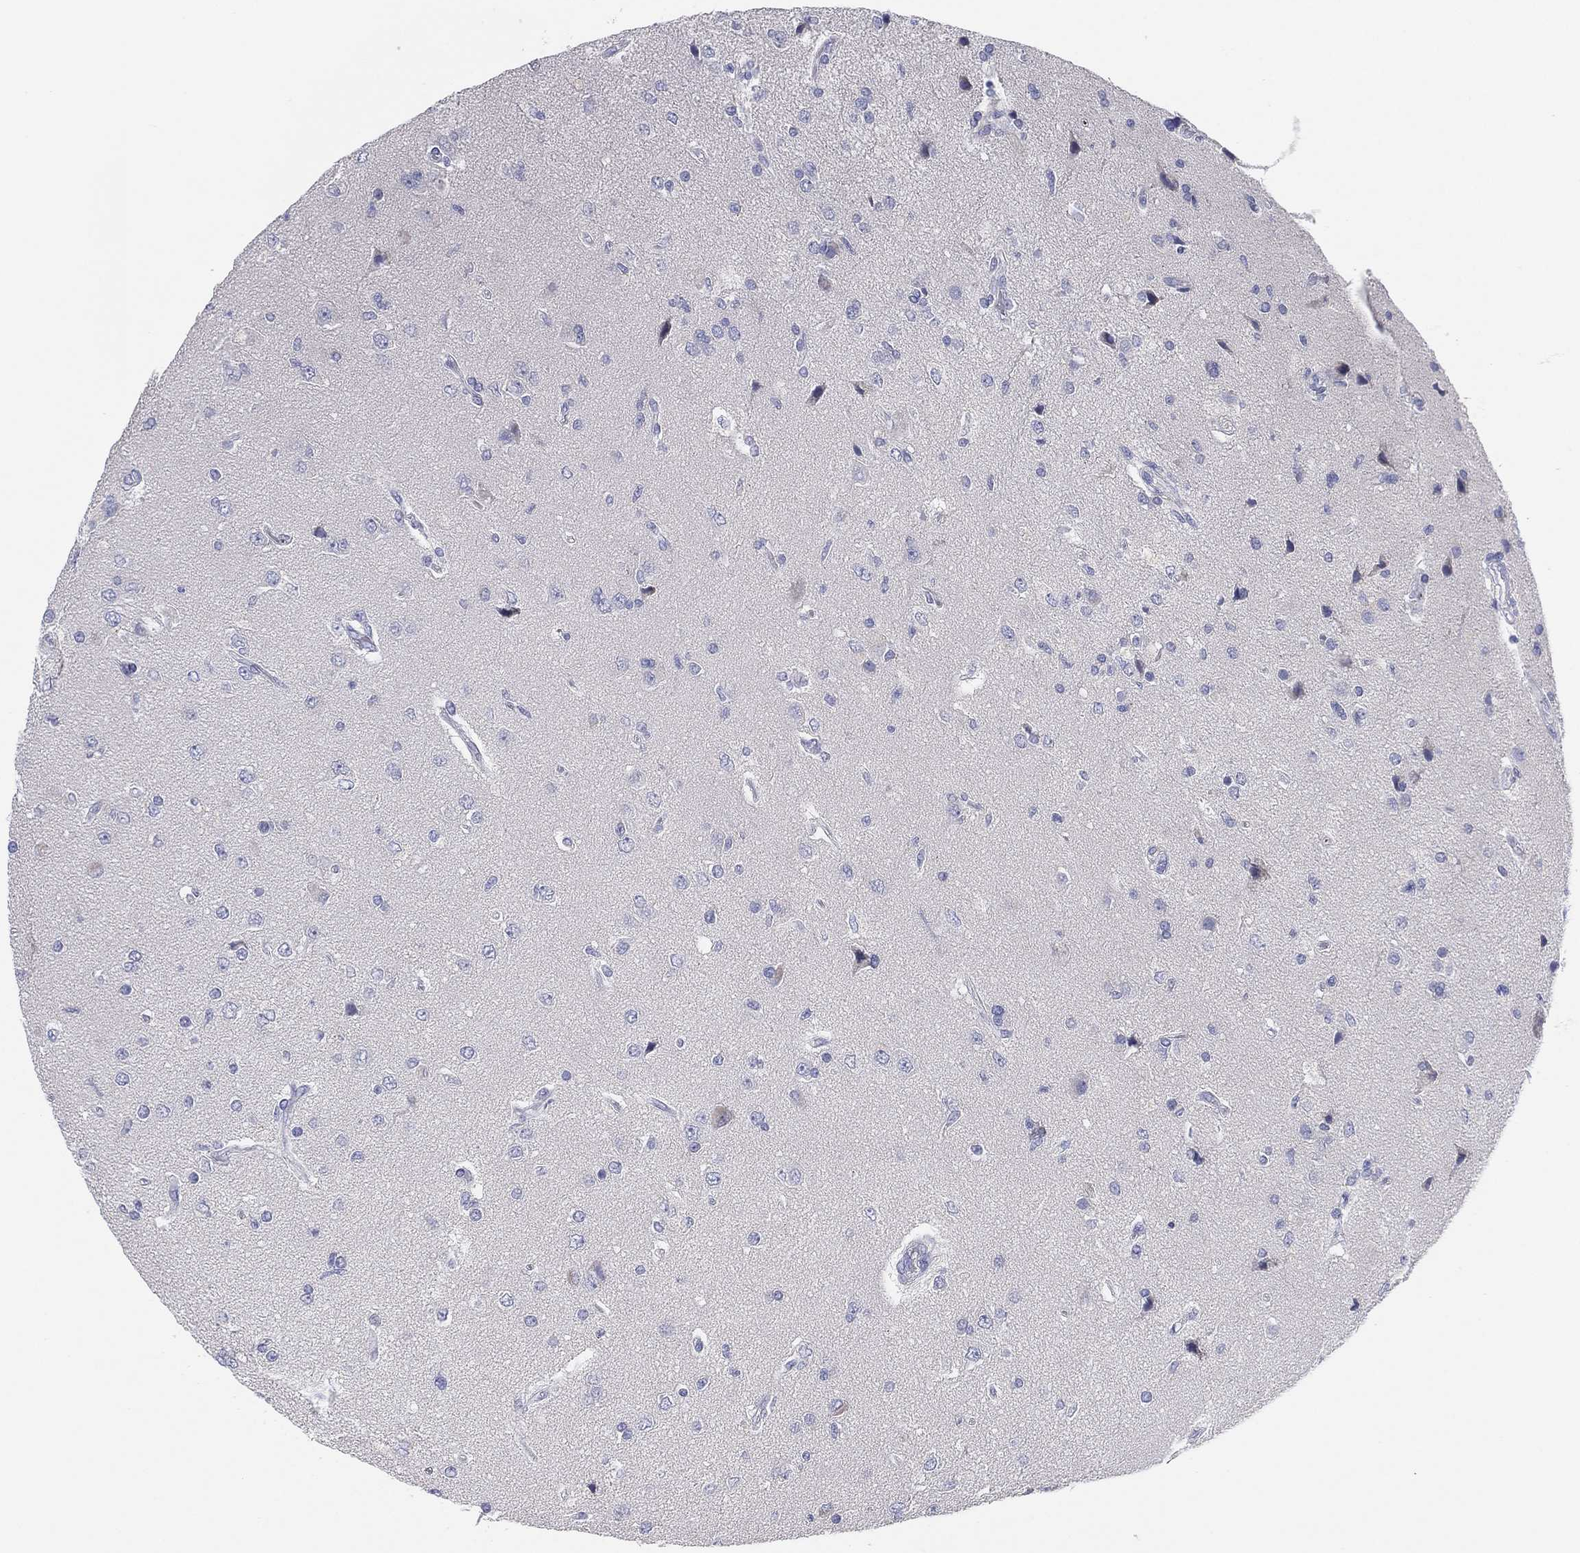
{"staining": {"intensity": "negative", "quantity": "none", "location": "none"}, "tissue": "glioma", "cell_type": "Tumor cells", "image_type": "cancer", "snomed": [{"axis": "morphology", "description": "Glioma, malignant, High grade"}, {"axis": "topography", "description": "Brain"}], "caption": "Protein analysis of malignant high-grade glioma displays no significant positivity in tumor cells.", "gene": "TMEM40", "patient": {"sex": "male", "age": 56}}